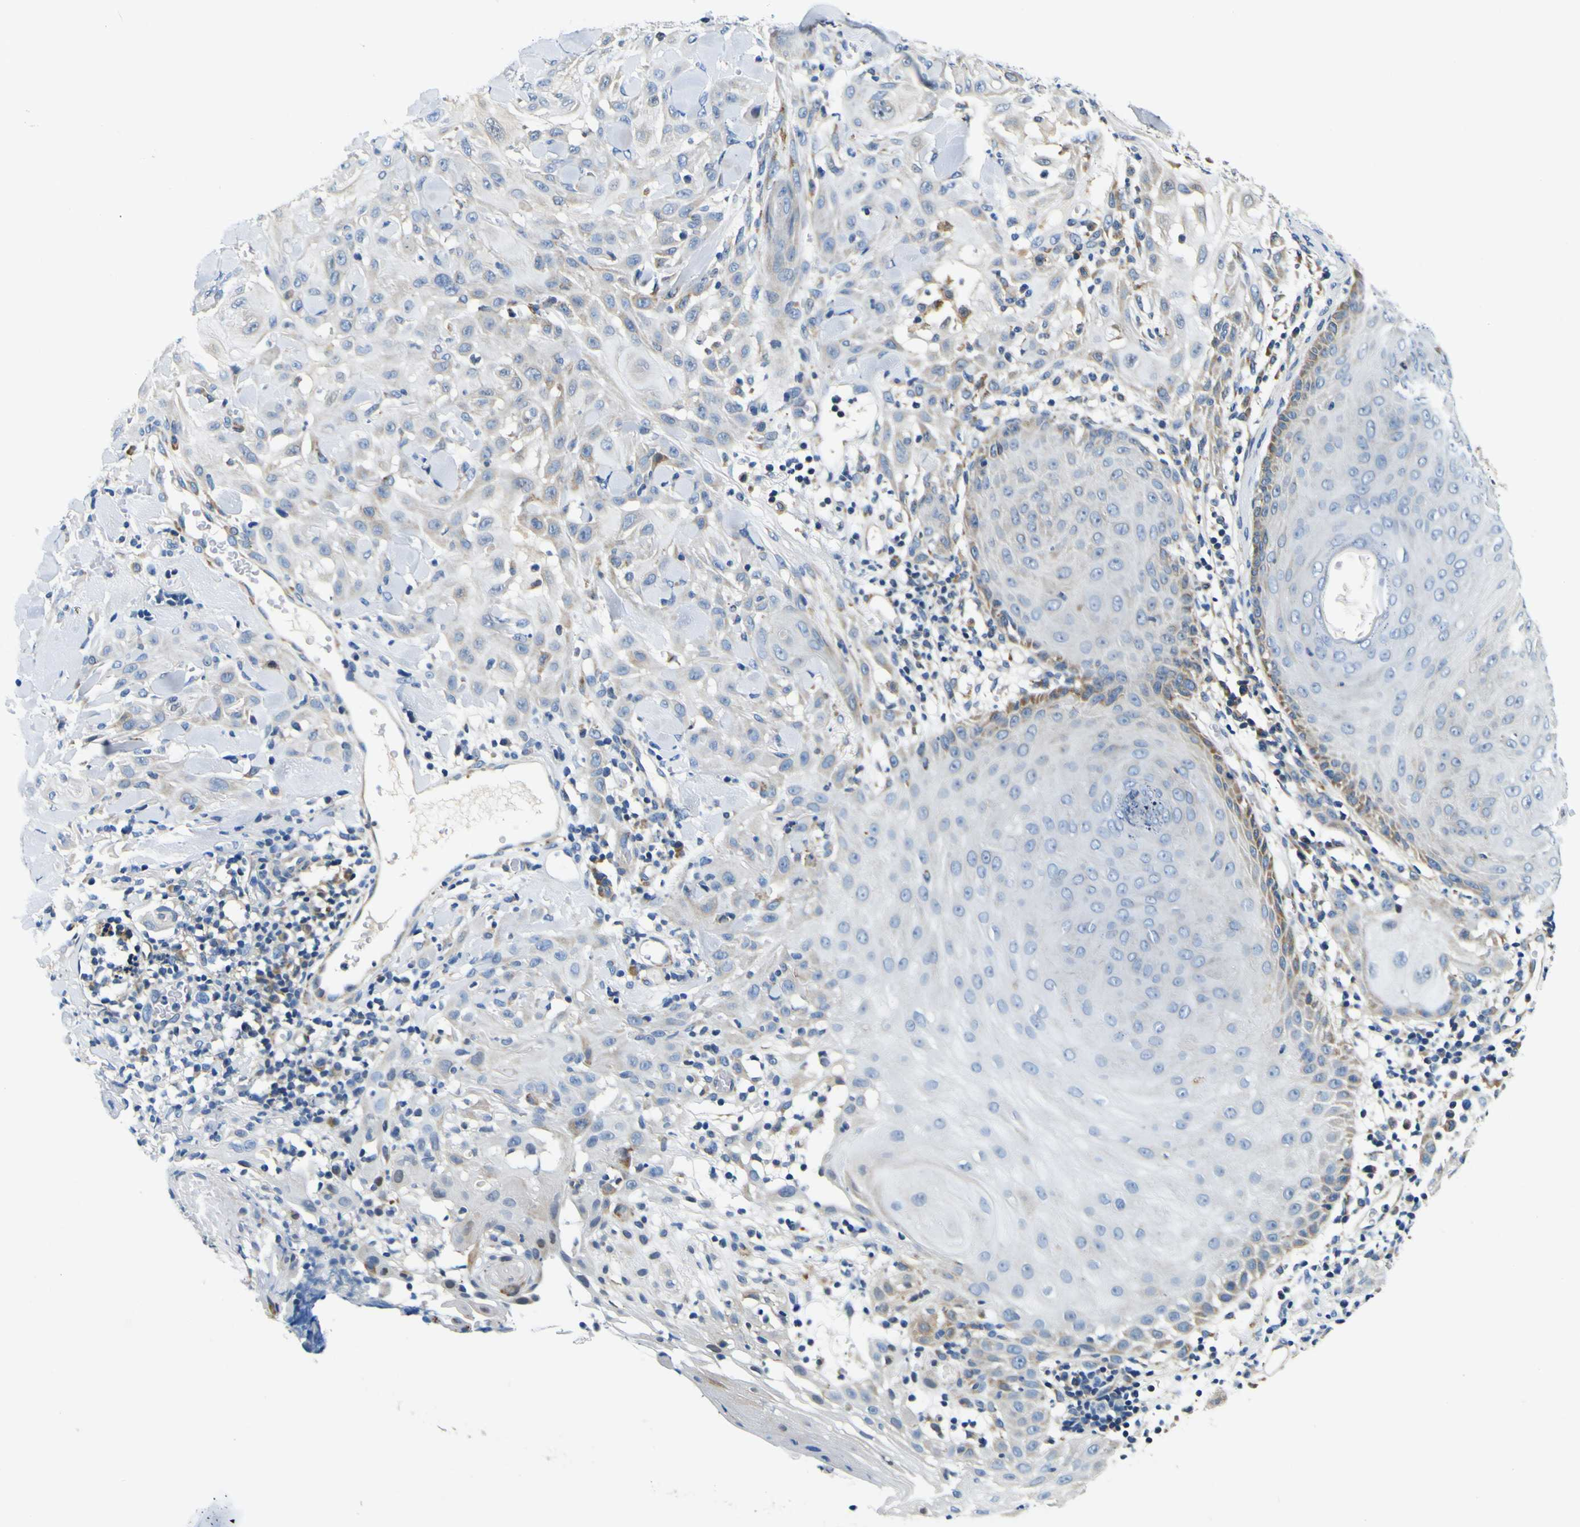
{"staining": {"intensity": "weak", "quantity": "<25%", "location": "cytoplasmic/membranous"}, "tissue": "skin cancer", "cell_type": "Tumor cells", "image_type": "cancer", "snomed": [{"axis": "morphology", "description": "Squamous cell carcinoma, NOS"}, {"axis": "topography", "description": "Skin"}], "caption": "High power microscopy photomicrograph of an immunohistochemistry micrograph of squamous cell carcinoma (skin), revealing no significant expression in tumor cells. The staining is performed using DAB (3,3'-diaminobenzidine) brown chromogen with nuclei counter-stained in using hematoxylin.", "gene": "NLRP3", "patient": {"sex": "male", "age": 24}}